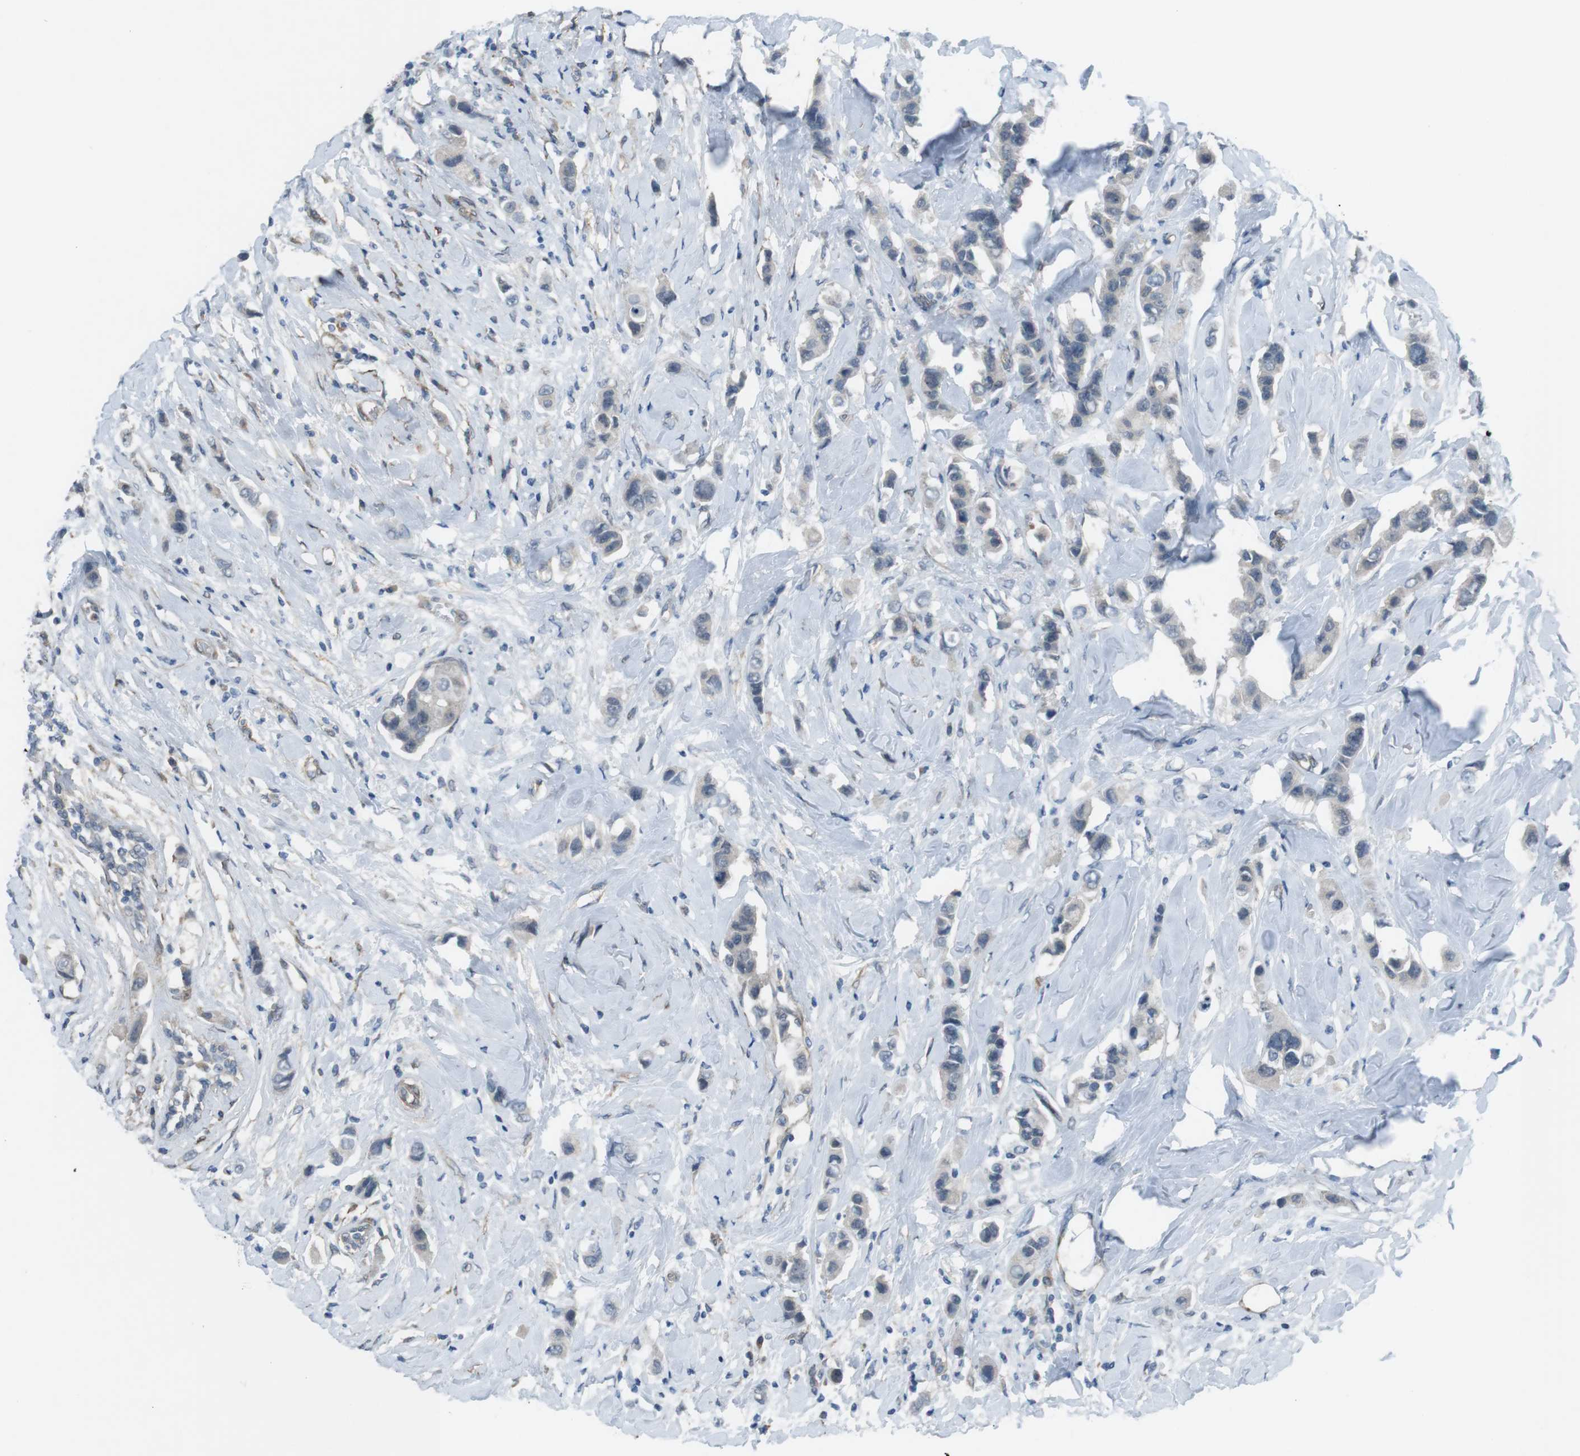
{"staining": {"intensity": "weak", "quantity": "25%-75%", "location": "cytoplasmic/membranous"}, "tissue": "breast cancer", "cell_type": "Tumor cells", "image_type": "cancer", "snomed": [{"axis": "morphology", "description": "Normal tissue, NOS"}, {"axis": "morphology", "description": "Duct carcinoma"}, {"axis": "topography", "description": "Breast"}], "caption": "Immunohistochemical staining of human breast cancer demonstrates low levels of weak cytoplasmic/membranous staining in approximately 25%-75% of tumor cells.", "gene": "ANK2", "patient": {"sex": "female", "age": 50}}